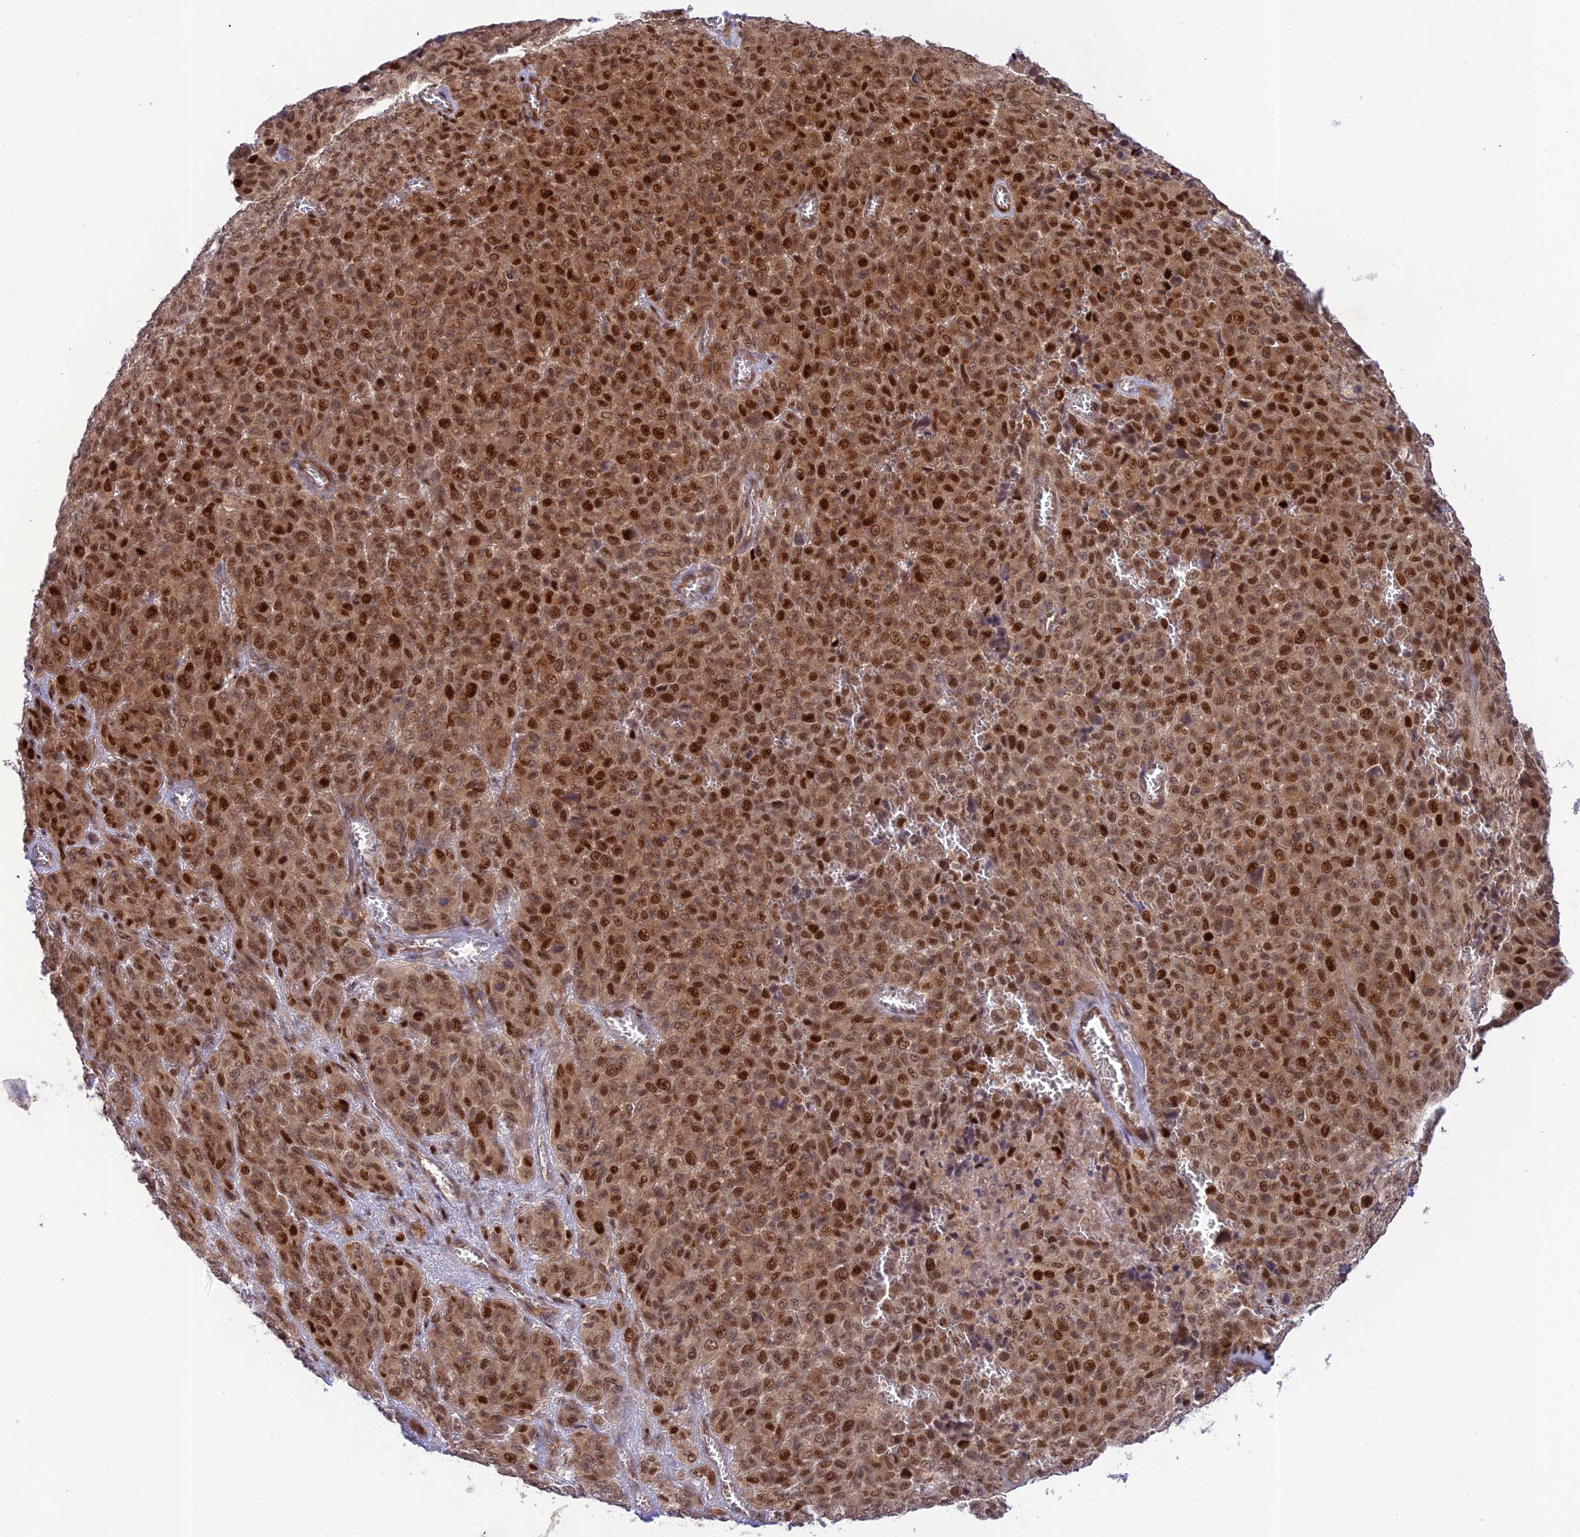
{"staining": {"intensity": "moderate", "quantity": ">75%", "location": "nuclear"}, "tissue": "melanoma", "cell_type": "Tumor cells", "image_type": "cancer", "snomed": [{"axis": "morphology", "description": "Malignant melanoma, Metastatic site"}, {"axis": "topography", "description": "Skin"}], "caption": "Immunohistochemistry micrograph of neoplastic tissue: melanoma stained using IHC reveals medium levels of moderate protein expression localized specifically in the nuclear of tumor cells, appearing as a nuclear brown color.", "gene": "ZNF584", "patient": {"sex": "female", "age": 81}}